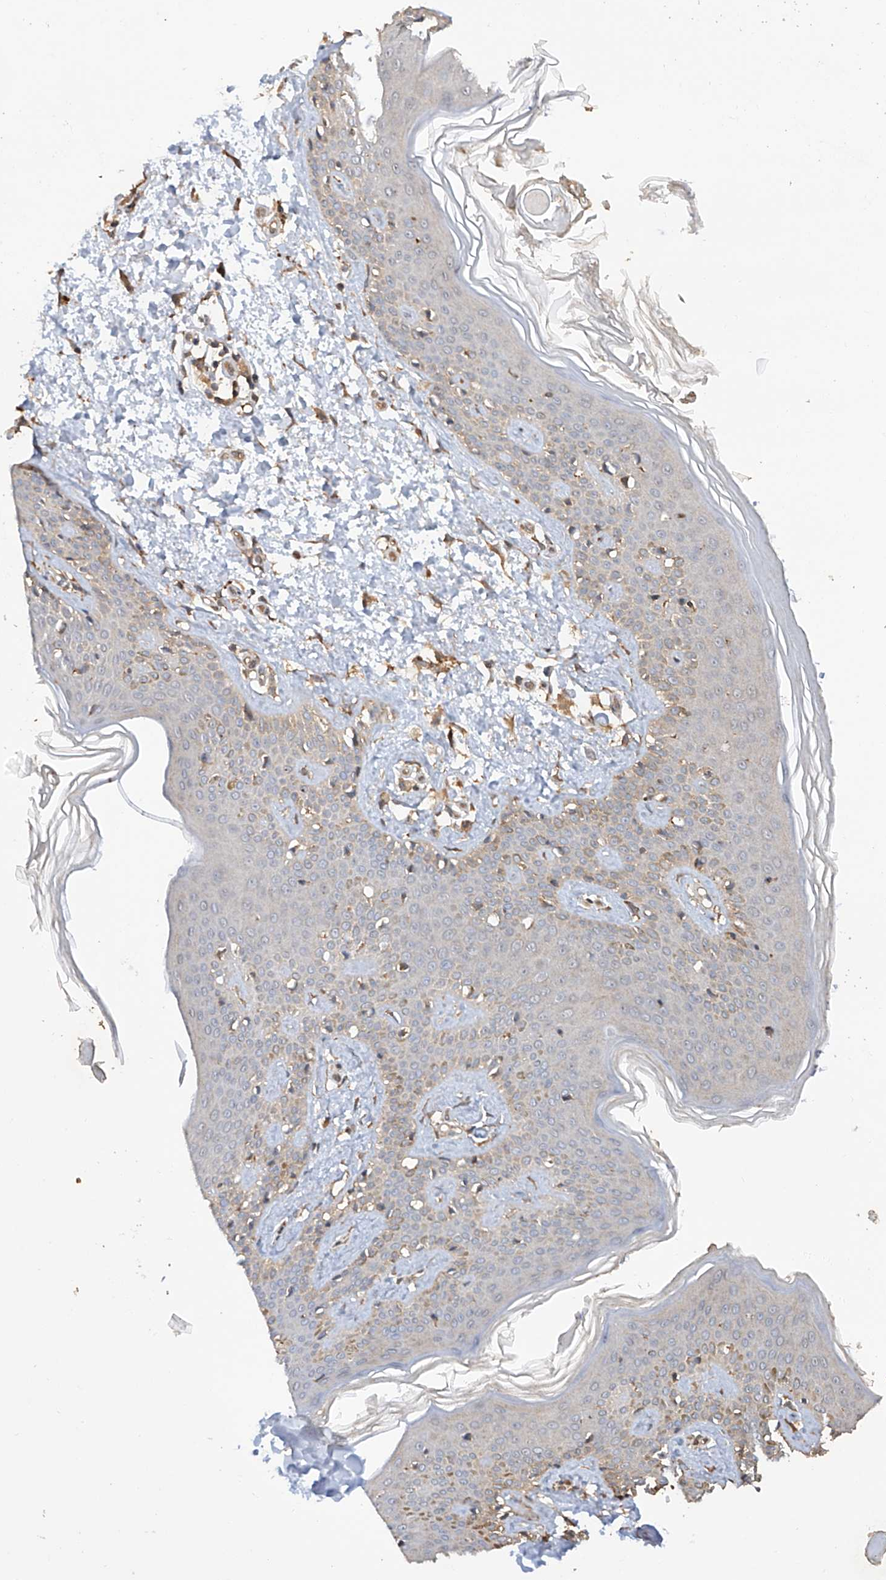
{"staining": {"intensity": "moderate", "quantity": ">75%", "location": "cytoplasmic/membranous"}, "tissue": "skin", "cell_type": "Fibroblasts", "image_type": "normal", "snomed": [{"axis": "morphology", "description": "Normal tissue, NOS"}, {"axis": "topography", "description": "Skin"}], "caption": "This micrograph exhibits immunohistochemistry (IHC) staining of benign skin, with medium moderate cytoplasmic/membranous positivity in about >75% of fibroblasts.", "gene": "RILPL2", "patient": {"sex": "male", "age": 37}}